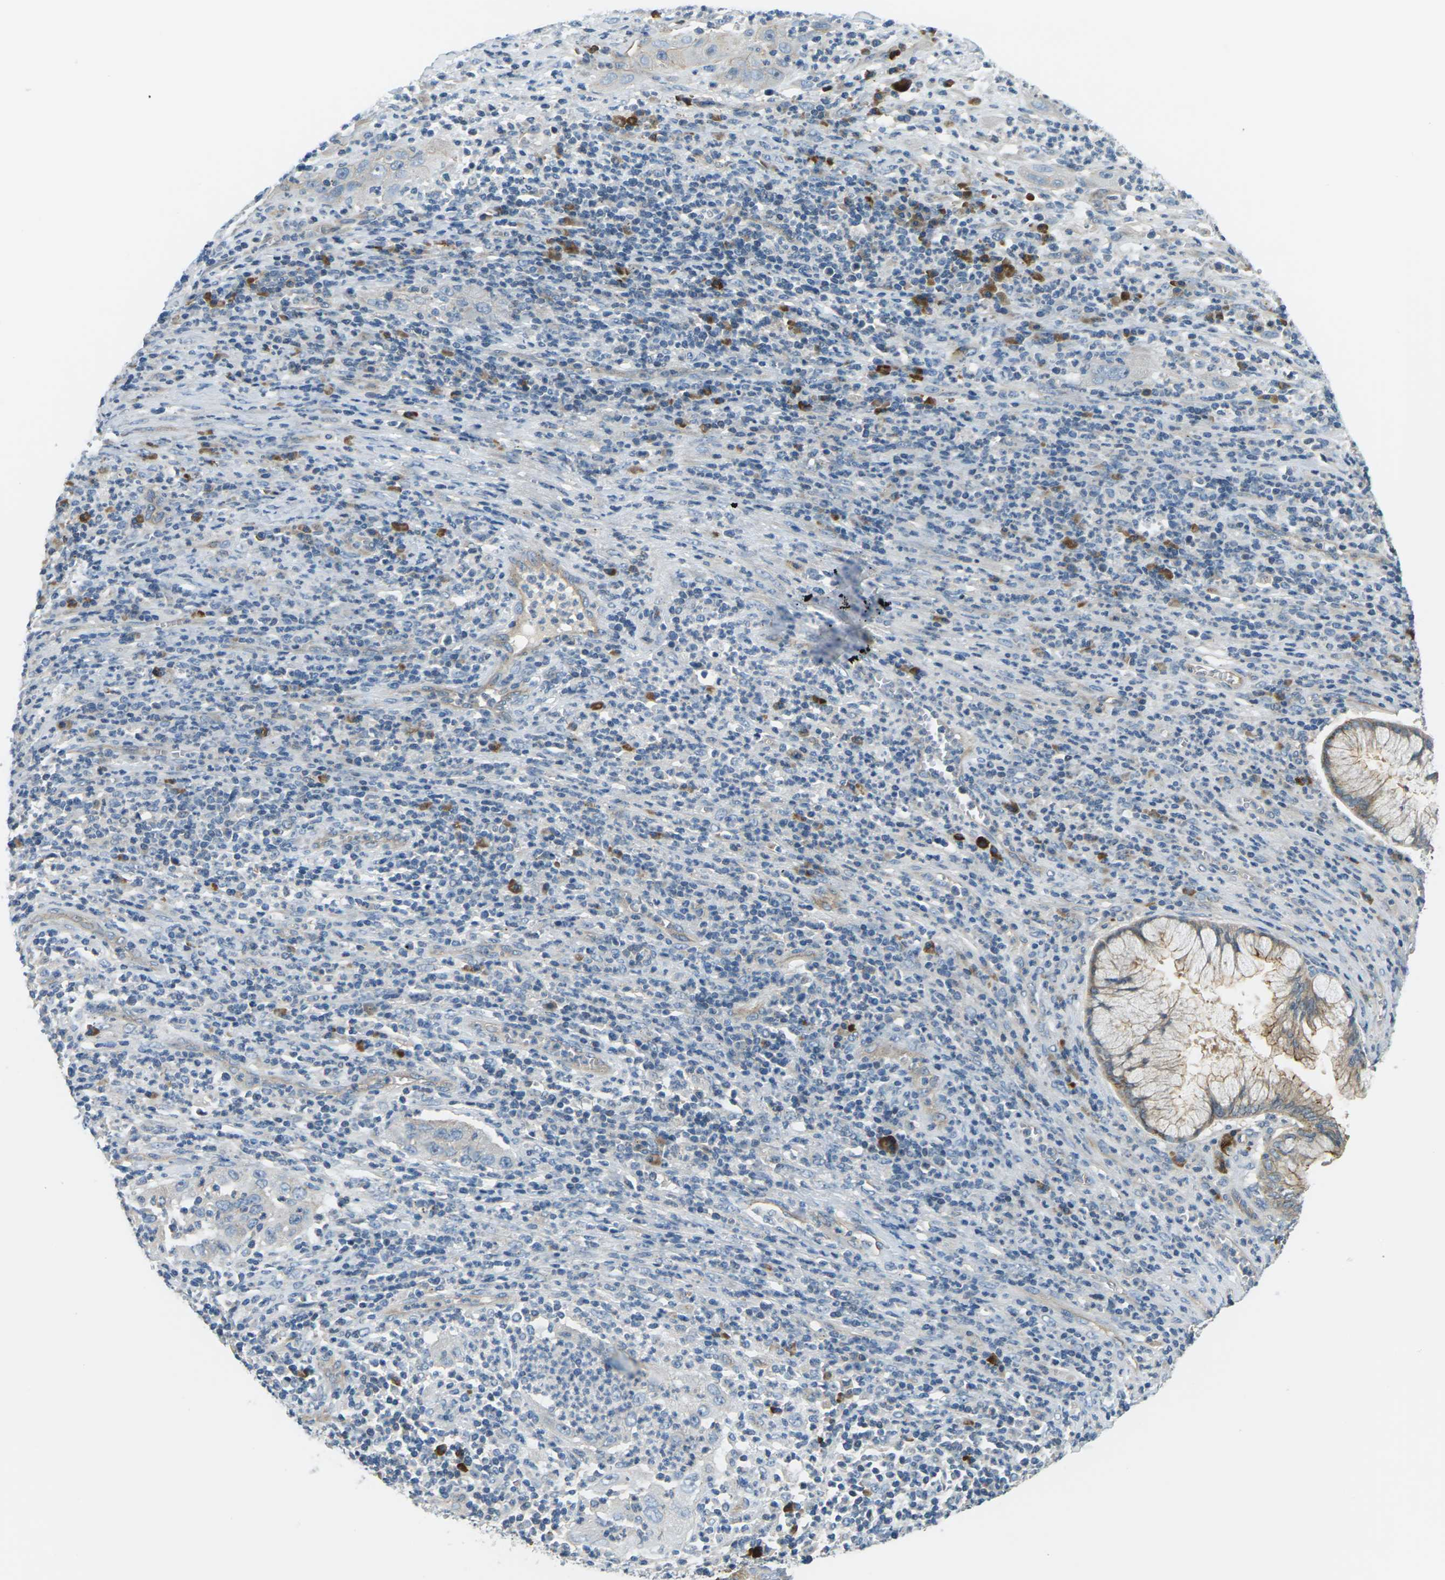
{"staining": {"intensity": "weak", "quantity": "25%-75%", "location": "cytoplasmic/membranous"}, "tissue": "cervical cancer", "cell_type": "Tumor cells", "image_type": "cancer", "snomed": [{"axis": "morphology", "description": "Squamous cell carcinoma, NOS"}, {"axis": "topography", "description": "Cervix"}], "caption": "Immunohistochemistry (IHC) micrograph of human cervical cancer (squamous cell carcinoma) stained for a protein (brown), which displays low levels of weak cytoplasmic/membranous positivity in about 25%-75% of tumor cells.", "gene": "SLC13A3", "patient": {"sex": "female", "age": 32}}